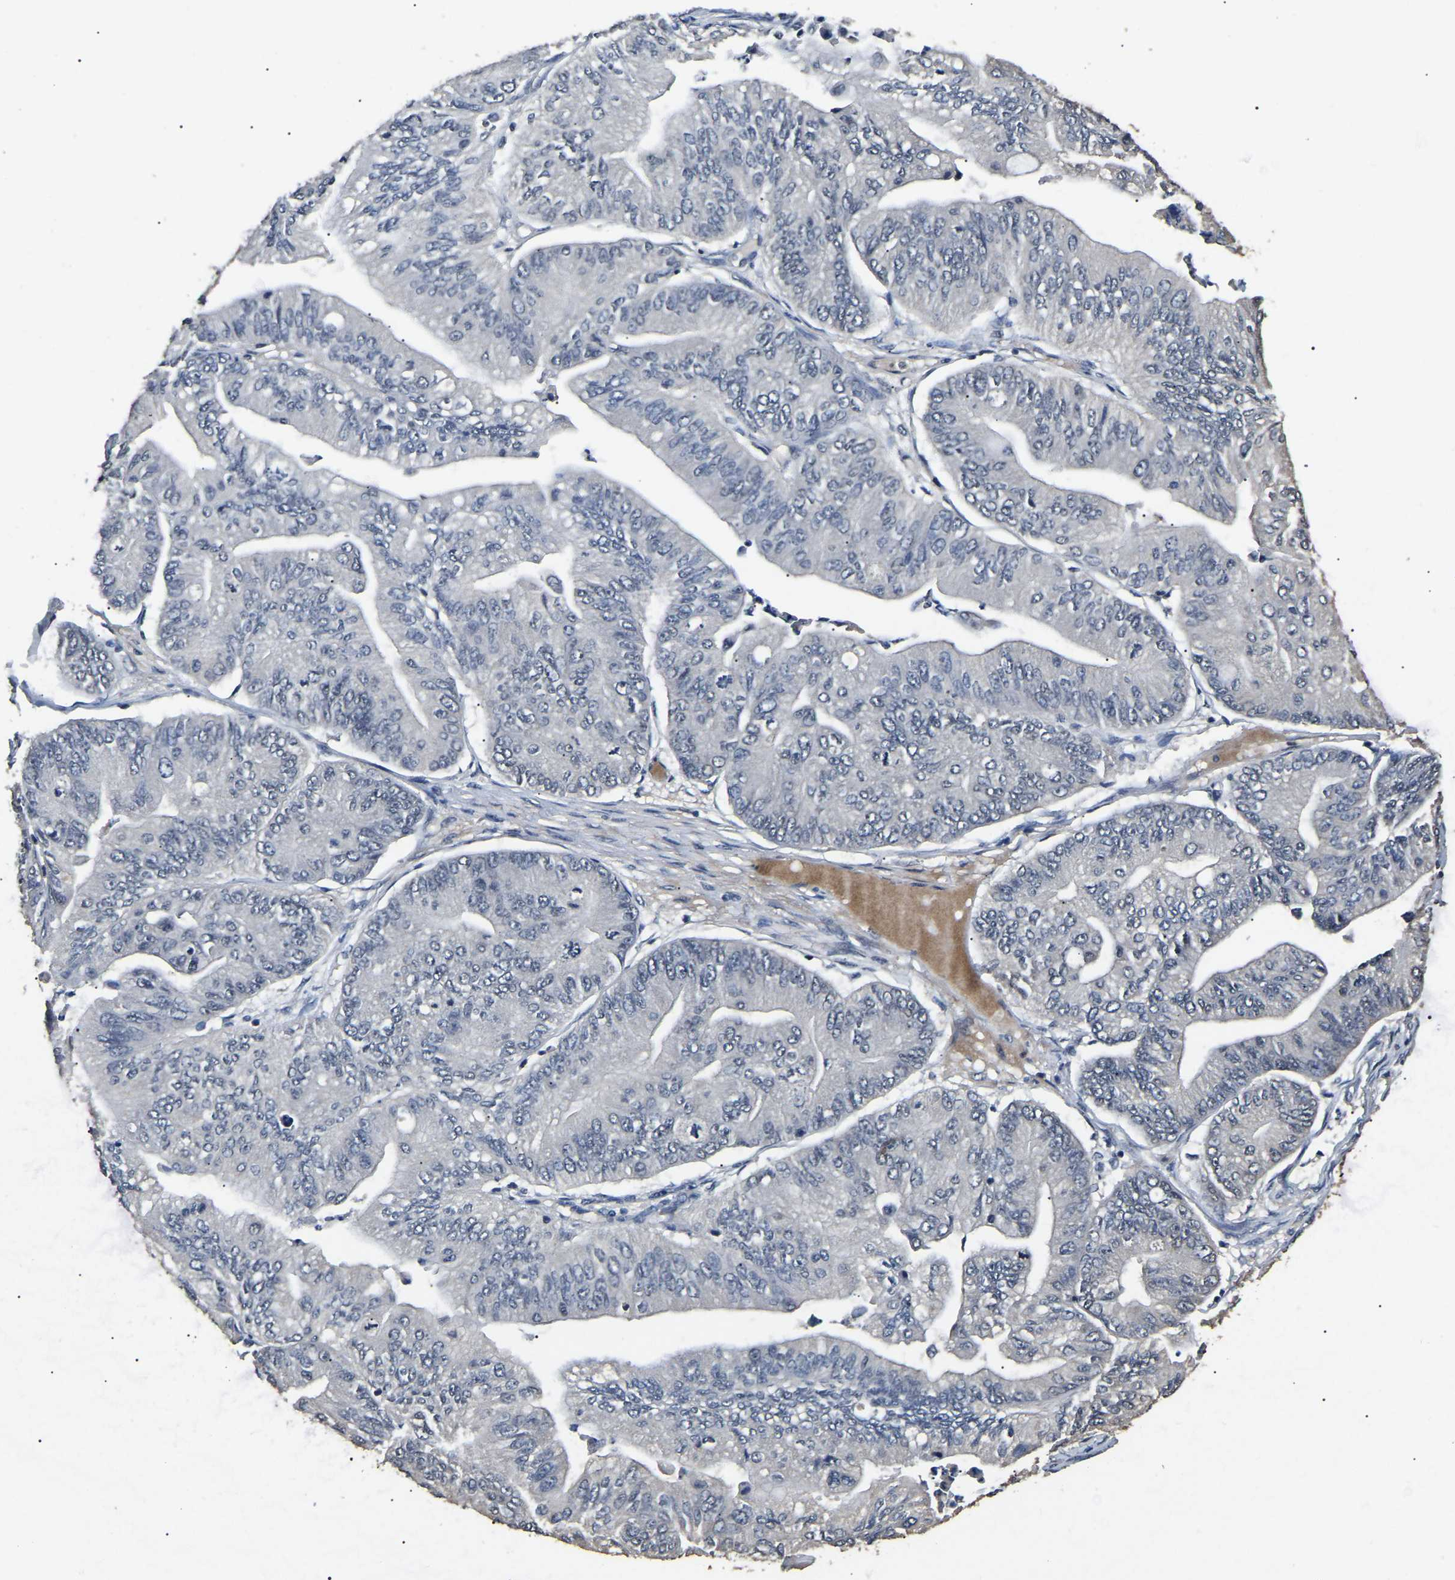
{"staining": {"intensity": "negative", "quantity": "none", "location": "none"}, "tissue": "ovarian cancer", "cell_type": "Tumor cells", "image_type": "cancer", "snomed": [{"axis": "morphology", "description": "Cystadenocarcinoma, mucinous, NOS"}, {"axis": "topography", "description": "Ovary"}], "caption": "The immunohistochemistry (IHC) histopathology image has no significant positivity in tumor cells of ovarian cancer (mucinous cystadenocarcinoma) tissue.", "gene": "PPM1E", "patient": {"sex": "female", "age": 61}}